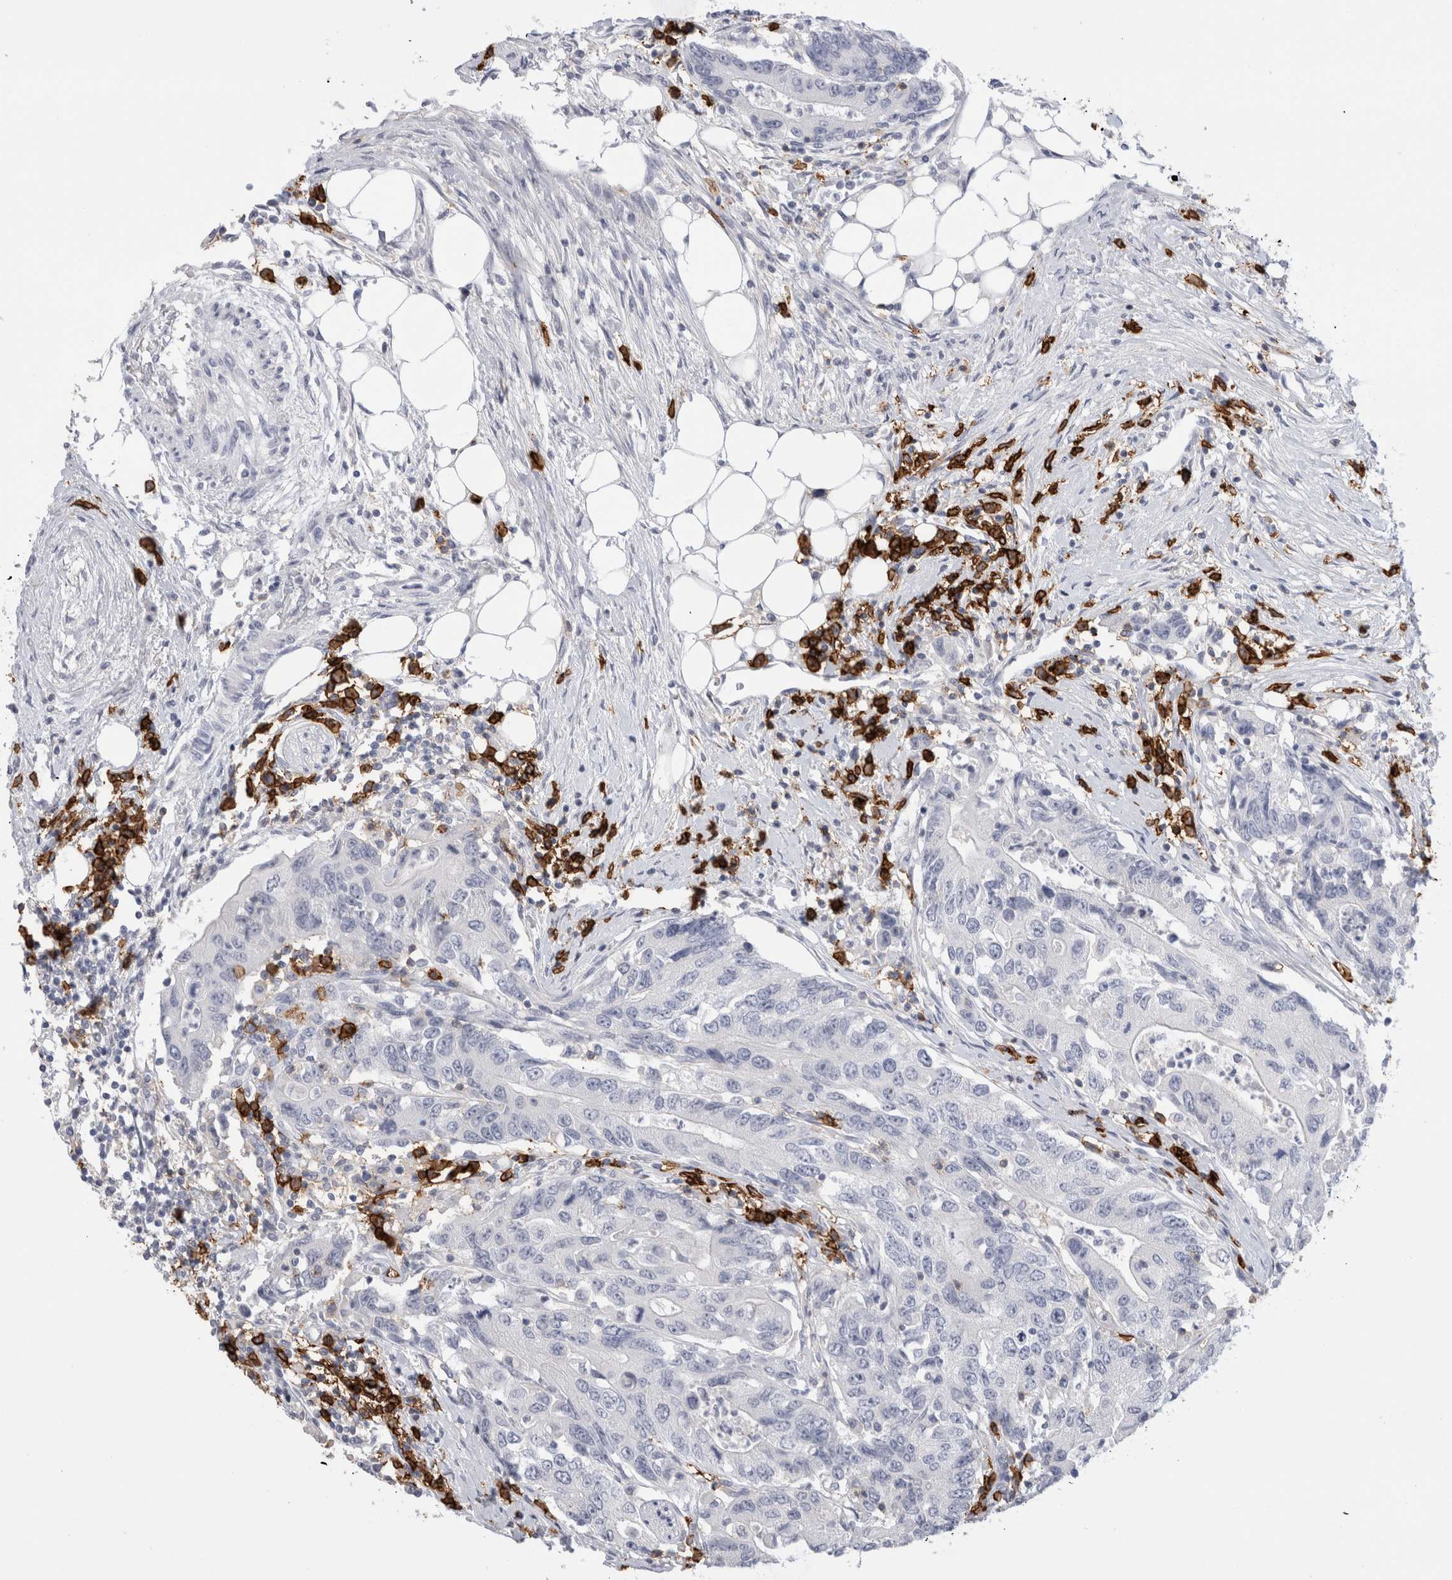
{"staining": {"intensity": "negative", "quantity": "none", "location": "none"}, "tissue": "colorectal cancer", "cell_type": "Tumor cells", "image_type": "cancer", "snomed": [{"axis": "morphology", "description": "Adenocarcinoma, NOS"}, {"axis": "topography", "description": "Colon"}], "caption": "Colorectal cancer (adenocarcinoma) was stained to show a protein in brown. There is no significant positivity in tumor cells.", "gene": "CD38", "patient": {"sex": "female", "age": 77}}